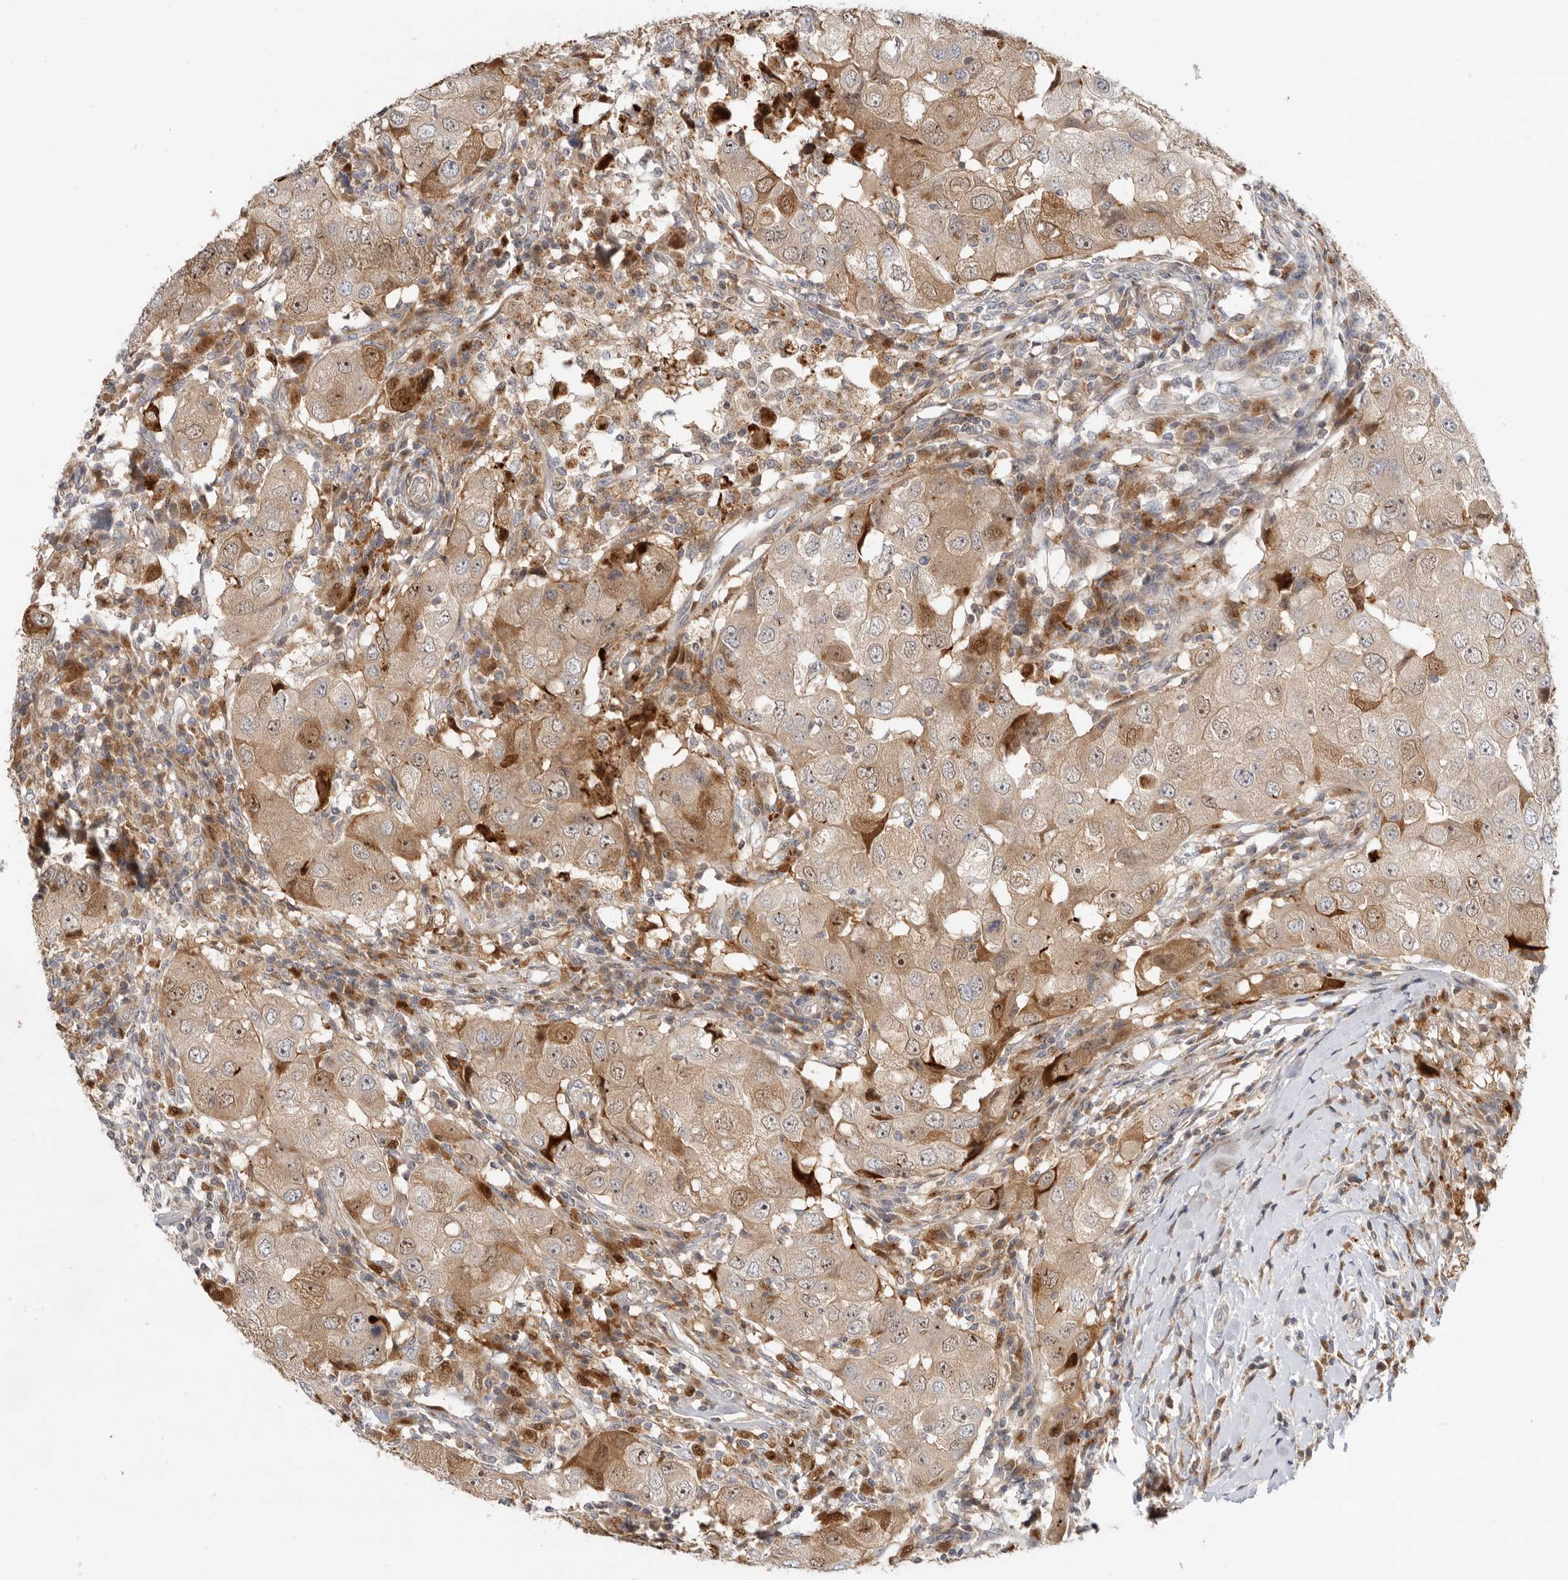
{"staining": {"intensity": "moderate", "quantity": ">75%", "location": "cytoplasmic/membranous,nuclear"}, "tissue": "breast cancer", "cell_type": "Tumor cells", "image_type": "cancer", "snomed": [{"axis": "morphology", "description": "Duct carcinoma"}, {"axis": "topography", "description": "Breast"}], "caption": "Breast invasive ductal carcinoma tissue exhibits moderate cytoplasmic/membranous and nuclear staining in approximately >75% of tumor cells", "gene": "GNE", "patient": {"sex": "female", "age": 27}}